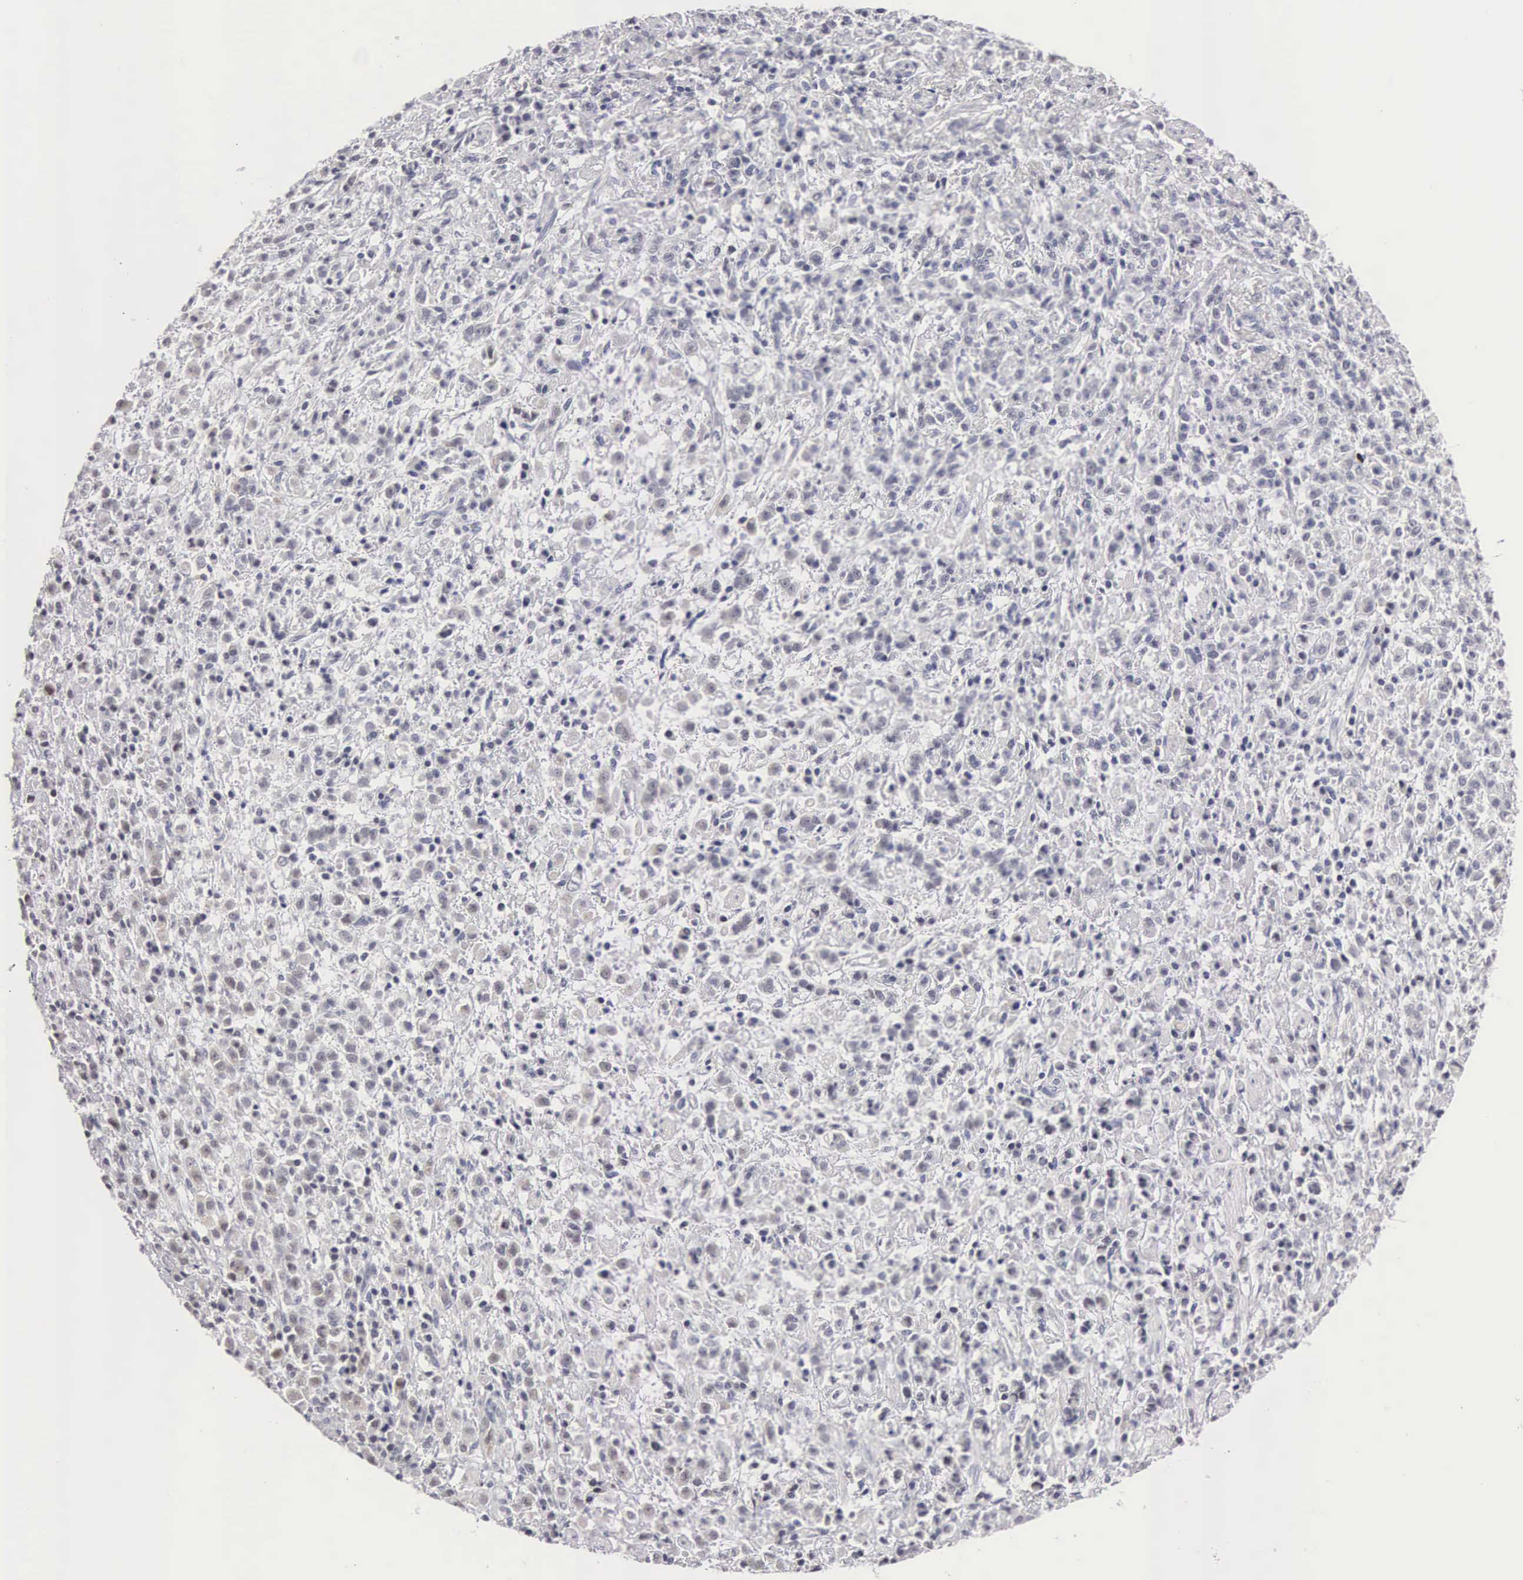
{"staining": {"intensity": "negative", "quantity": "none", "location": "none"}, "tissue": "stomach cancer", "cell_type": "Tumor cells", "image_type": "cancer", "snomed": [{"axis": "morphology", "description": "Adenocarcinoma, NOS"}, {"axis": "topography", "description": "Stomach, lower"}], "caption": "Photomicrograph shows no protein staining in tumor cells of stomach cancer tissue.", "gene": "FAM47A", "patient": {"sex": "male", "age": 88}}